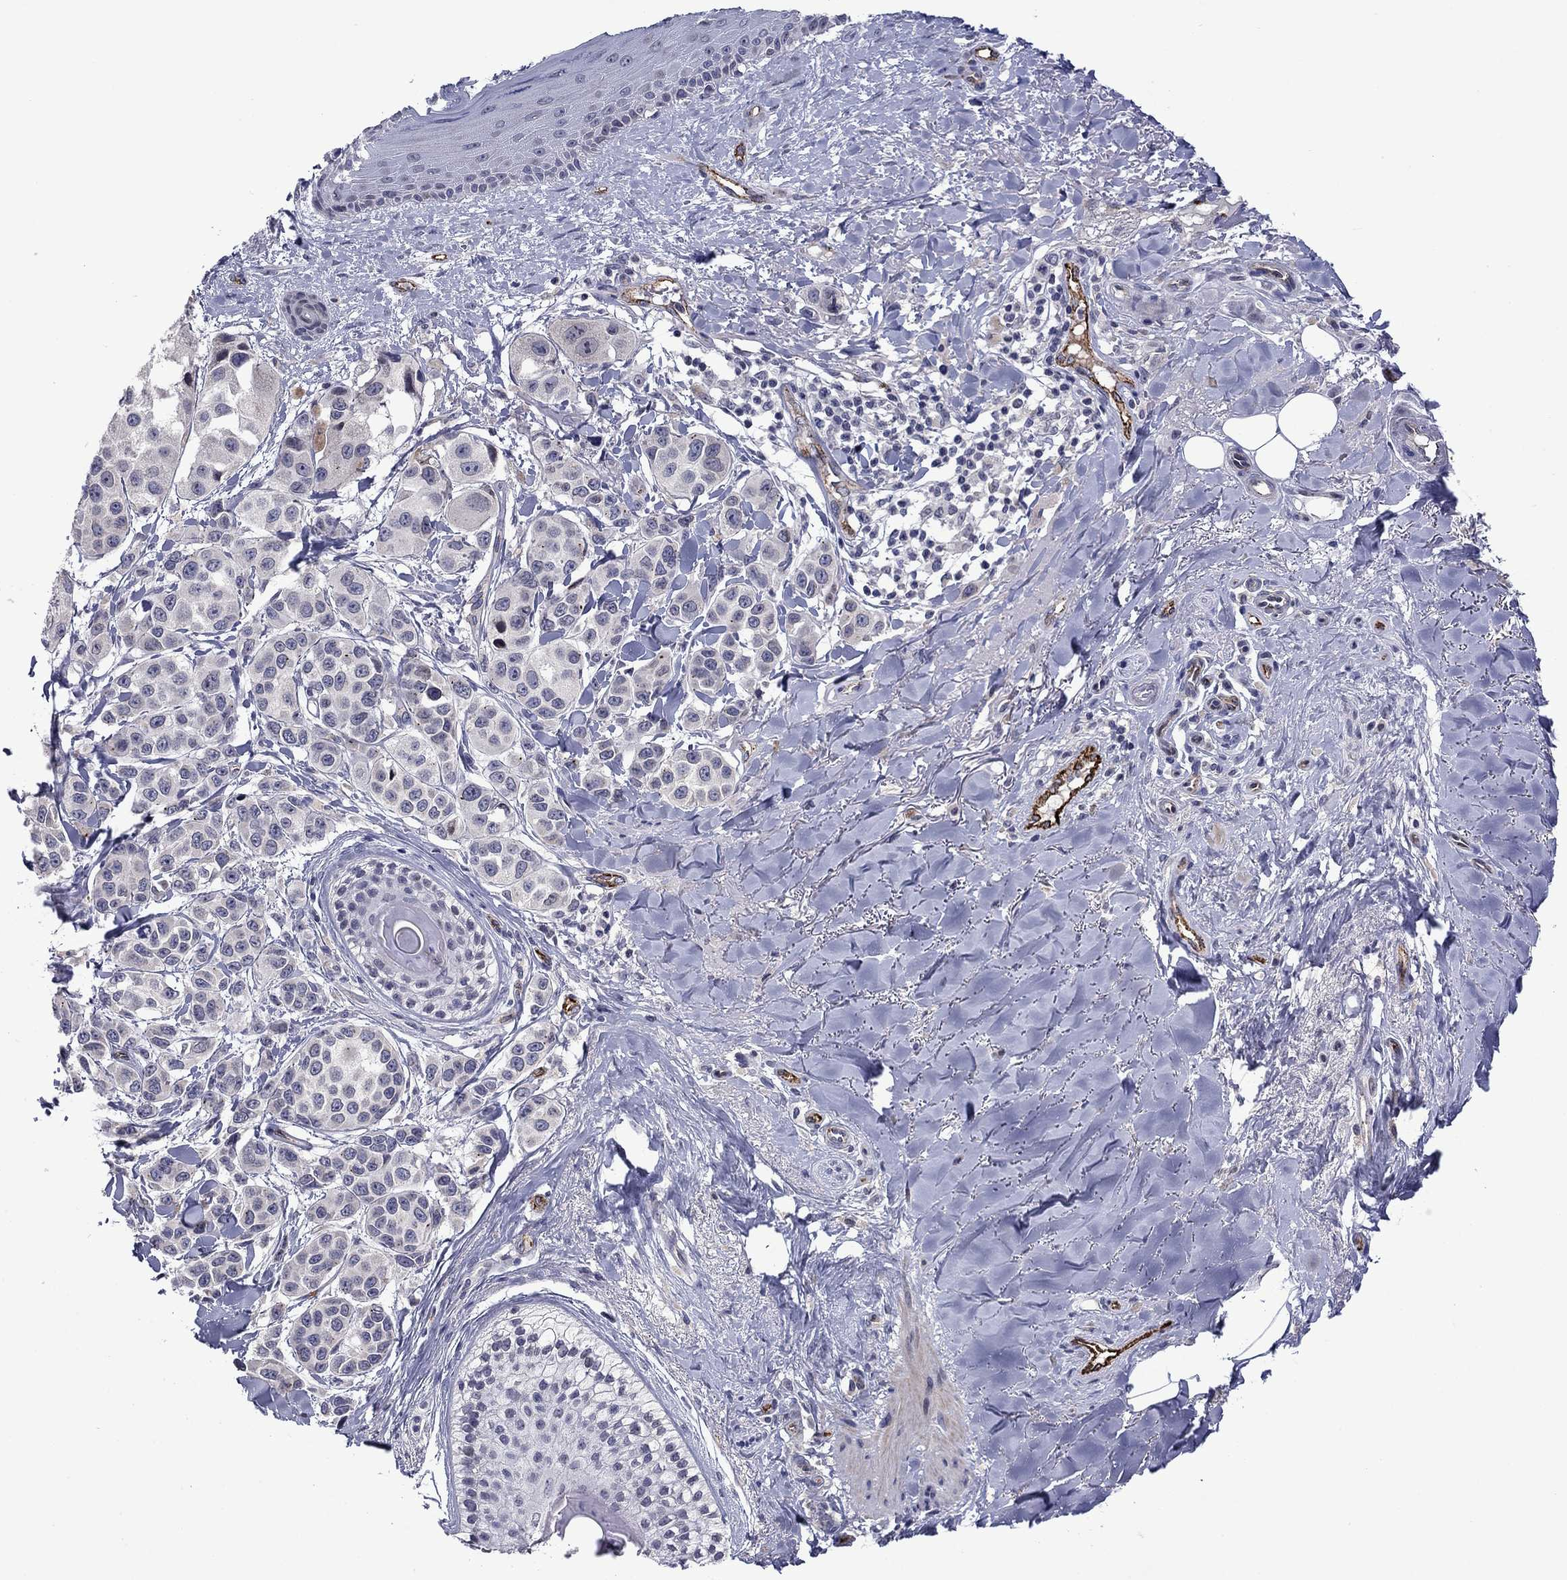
{"staining": {"intensity": "negative", "quantity": "none", "location": "none"}, "tissue": "melanoma", "cell_type": "Tumor cells", "image_type": "cancer", "snomed": [{"axis": "morphology", "description": "Malignant melanoma, NOS"}, {"axis": "topography", "description": "Skin"}], "caption": "IHC image of neoplastic tissue: malignant melanoma stained with DAB (3,3'-diaminobenzidine) exhibits no significant protein positivity in tumor cells. (DAB (3,3'-diaminobenzidine) immunohistochemistry visualized using brightfield microscopy, high magnification).", "gene": "SLITRK1", "patient": {"sex": "male", "age": 57}}